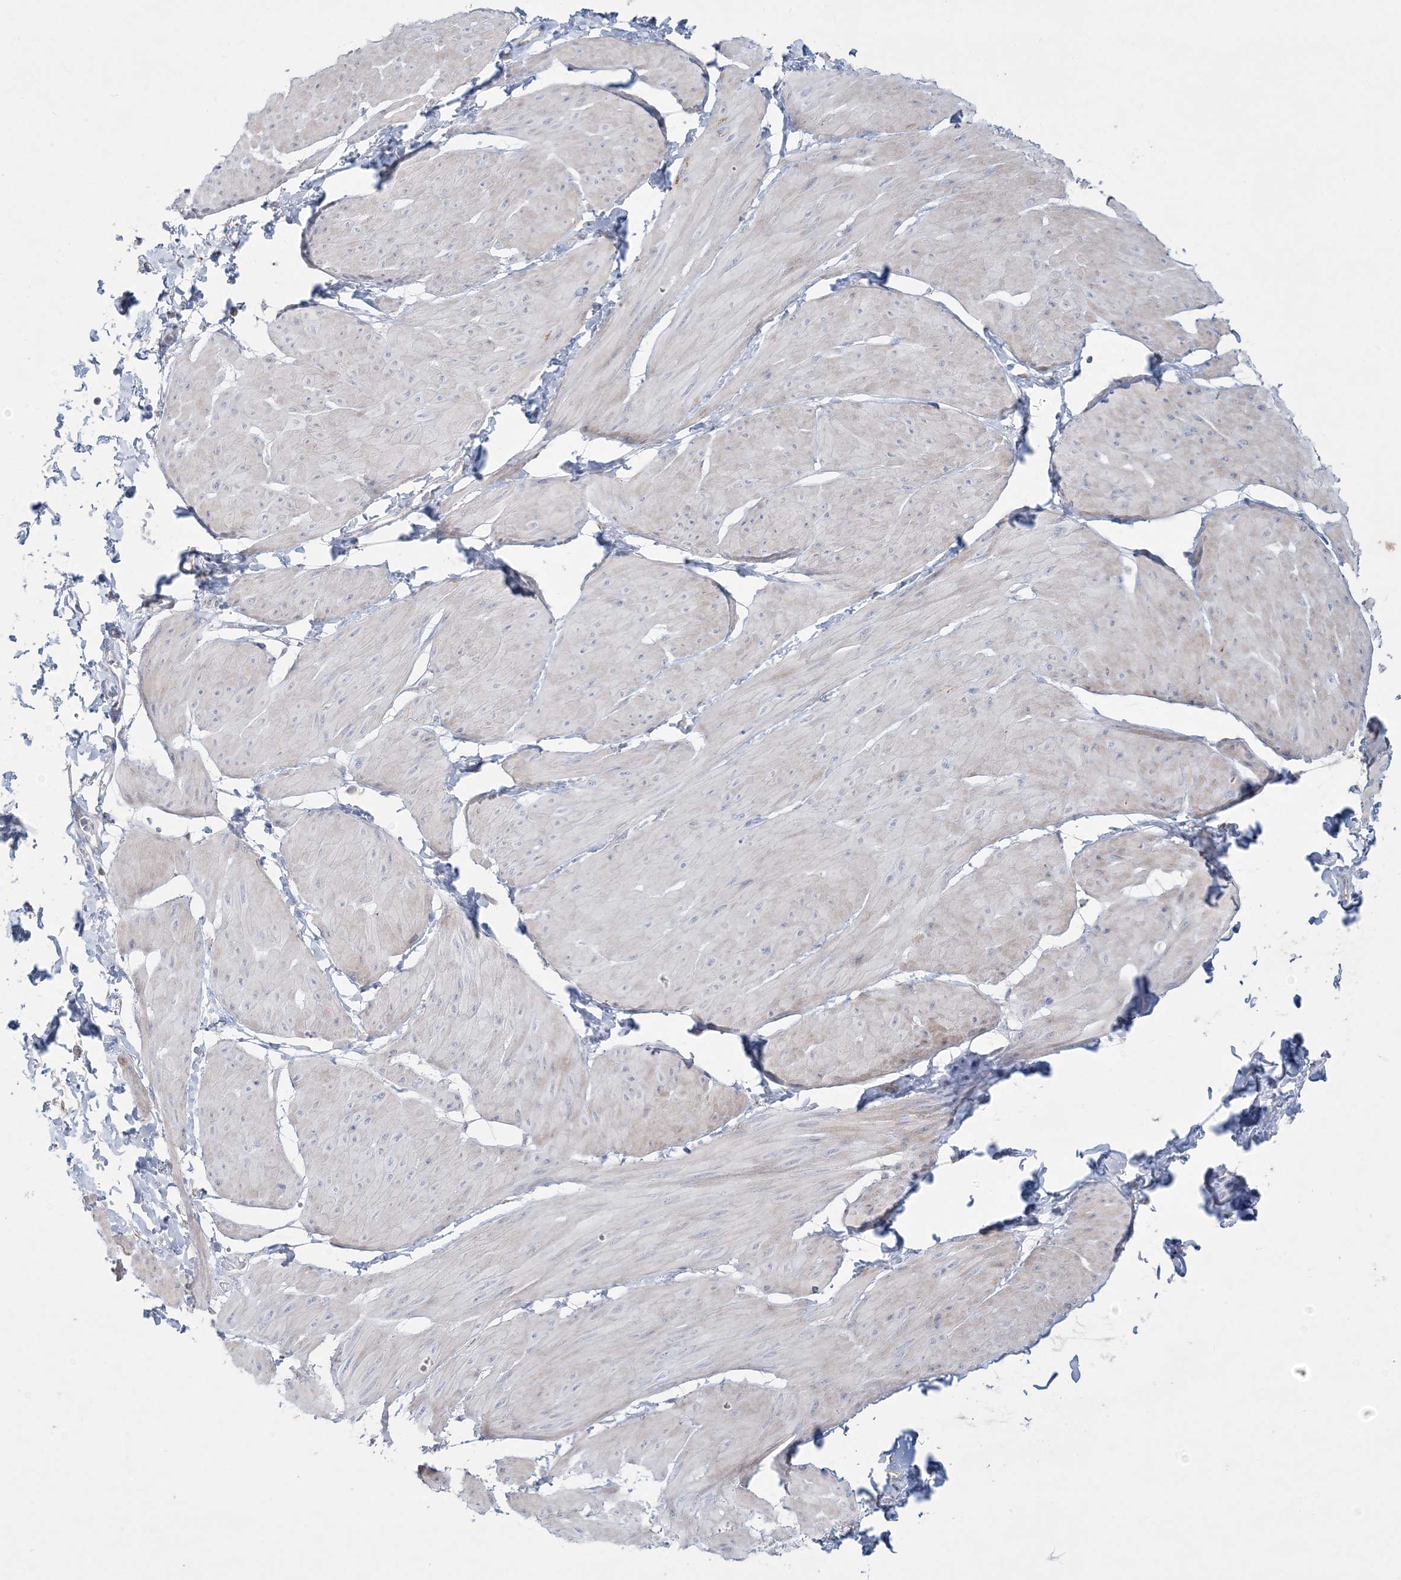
{"staining": {"intensity": "negative", "quantity": "none", "location": "none"}, "tissue": "smooth muscle", "cell_type": "Smooth muscle cells", "image_type": "normal", "snomed": [{"axis": "morphology", "description": "Urothelial carcinoma, High grade"}, {"axis": "topography", "description": "Urinary bladder"}], "caption": "Smooth muscle cells show no significant protein positivity in normal smooth muscle. The staining was performed using DAB (3,3'-diaminobenzidine) to visualize the protein expression in brown, while the nuclei were stained in blue with hematoxylin (Magnification: 20x).", "gene": "TBC1D7", "patient": {"sex": "male", "age": 46}}